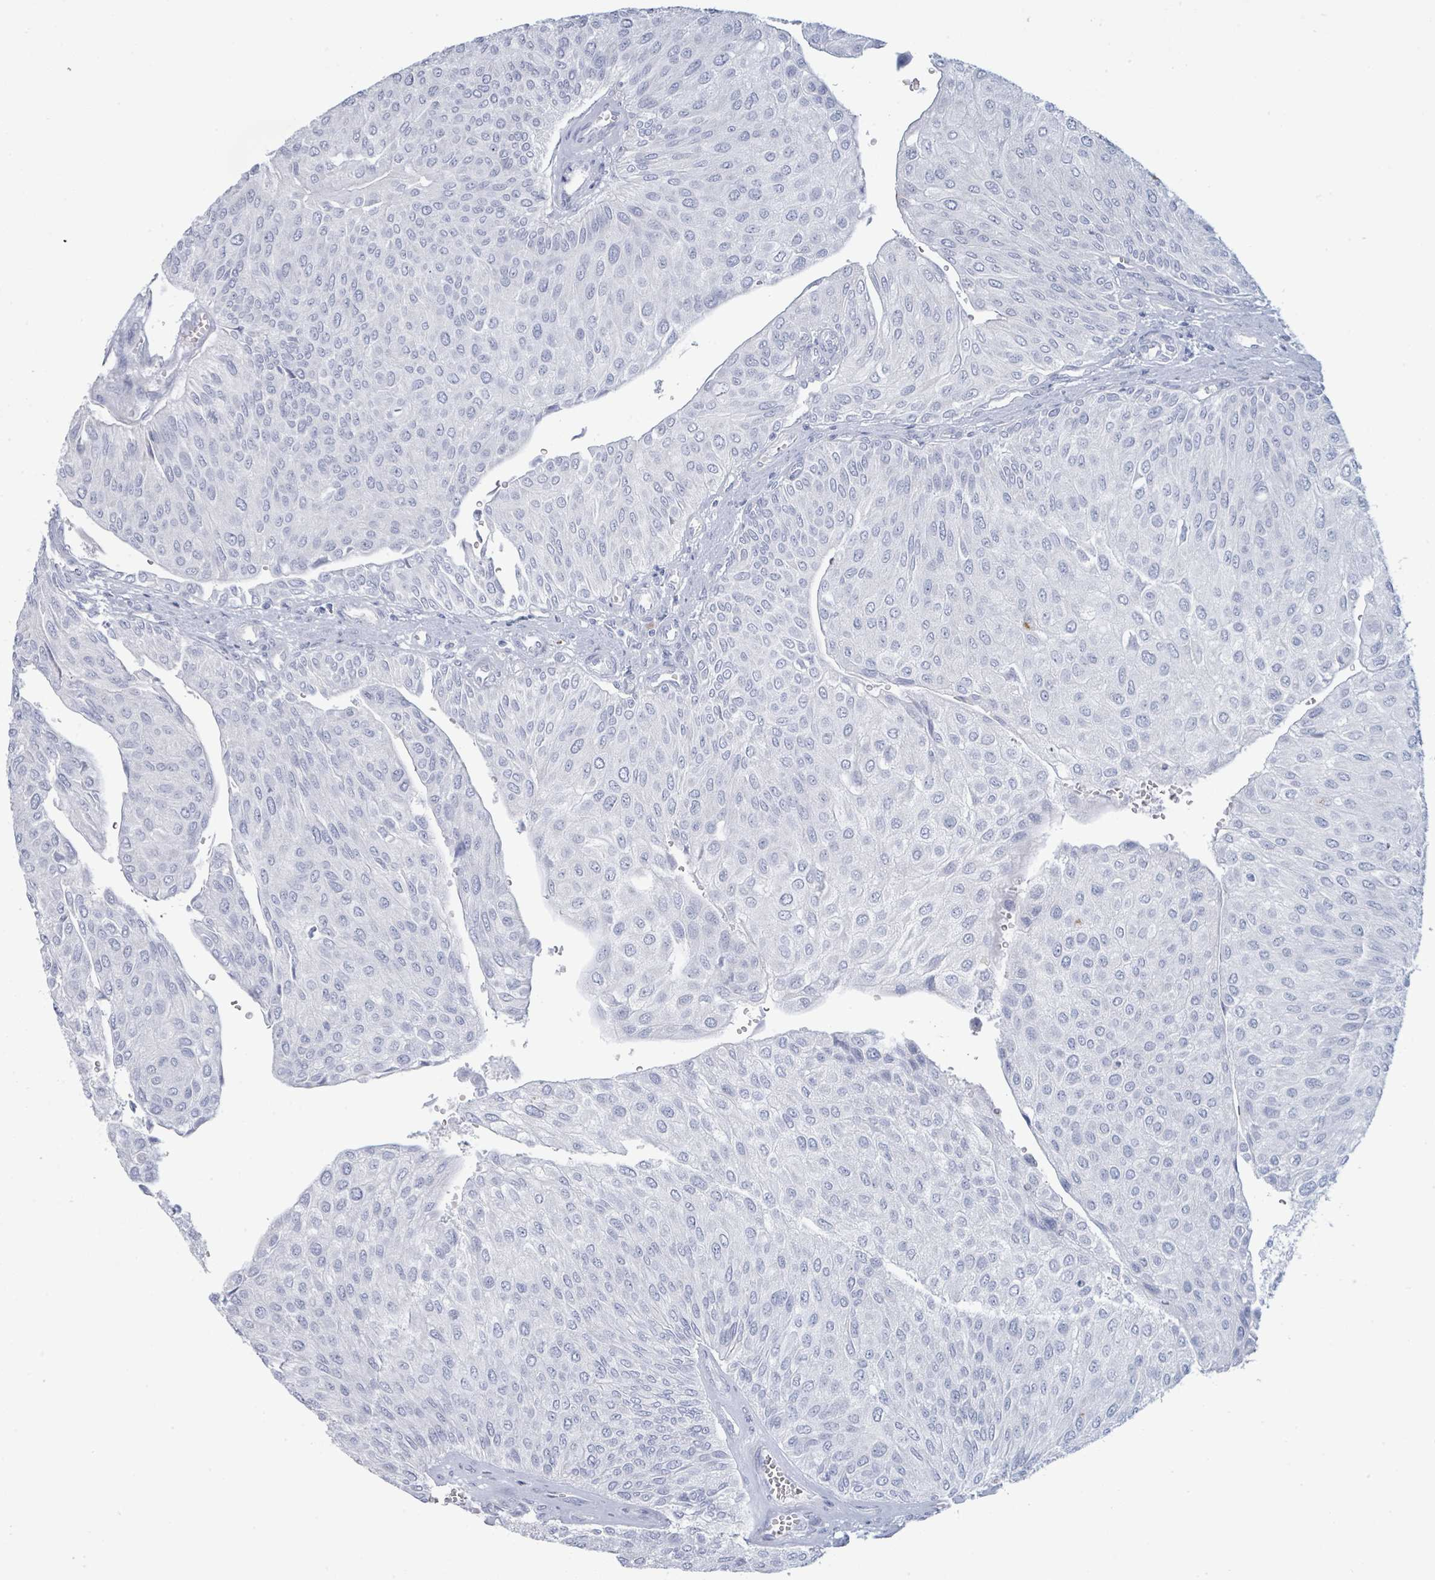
{"staining": {"intensity": "negative", "quantity": "none", "location": "none"}, "tissue": "urothelial cancer", "cell_type": "Tumor cells", "image_type": "cancer", "snomed": [{"axis": "morphology", "description": "Urothelial carcinoma, NOS"}, {"axis": "topography", "description": "Urinary bladder"}], "caption": "IHC image of human urothelial cancer stained for a protein (brown), which displays no staining in tumor cells.", "gene": "PGA3", "patient": {"sex": "male", "age": 67}}